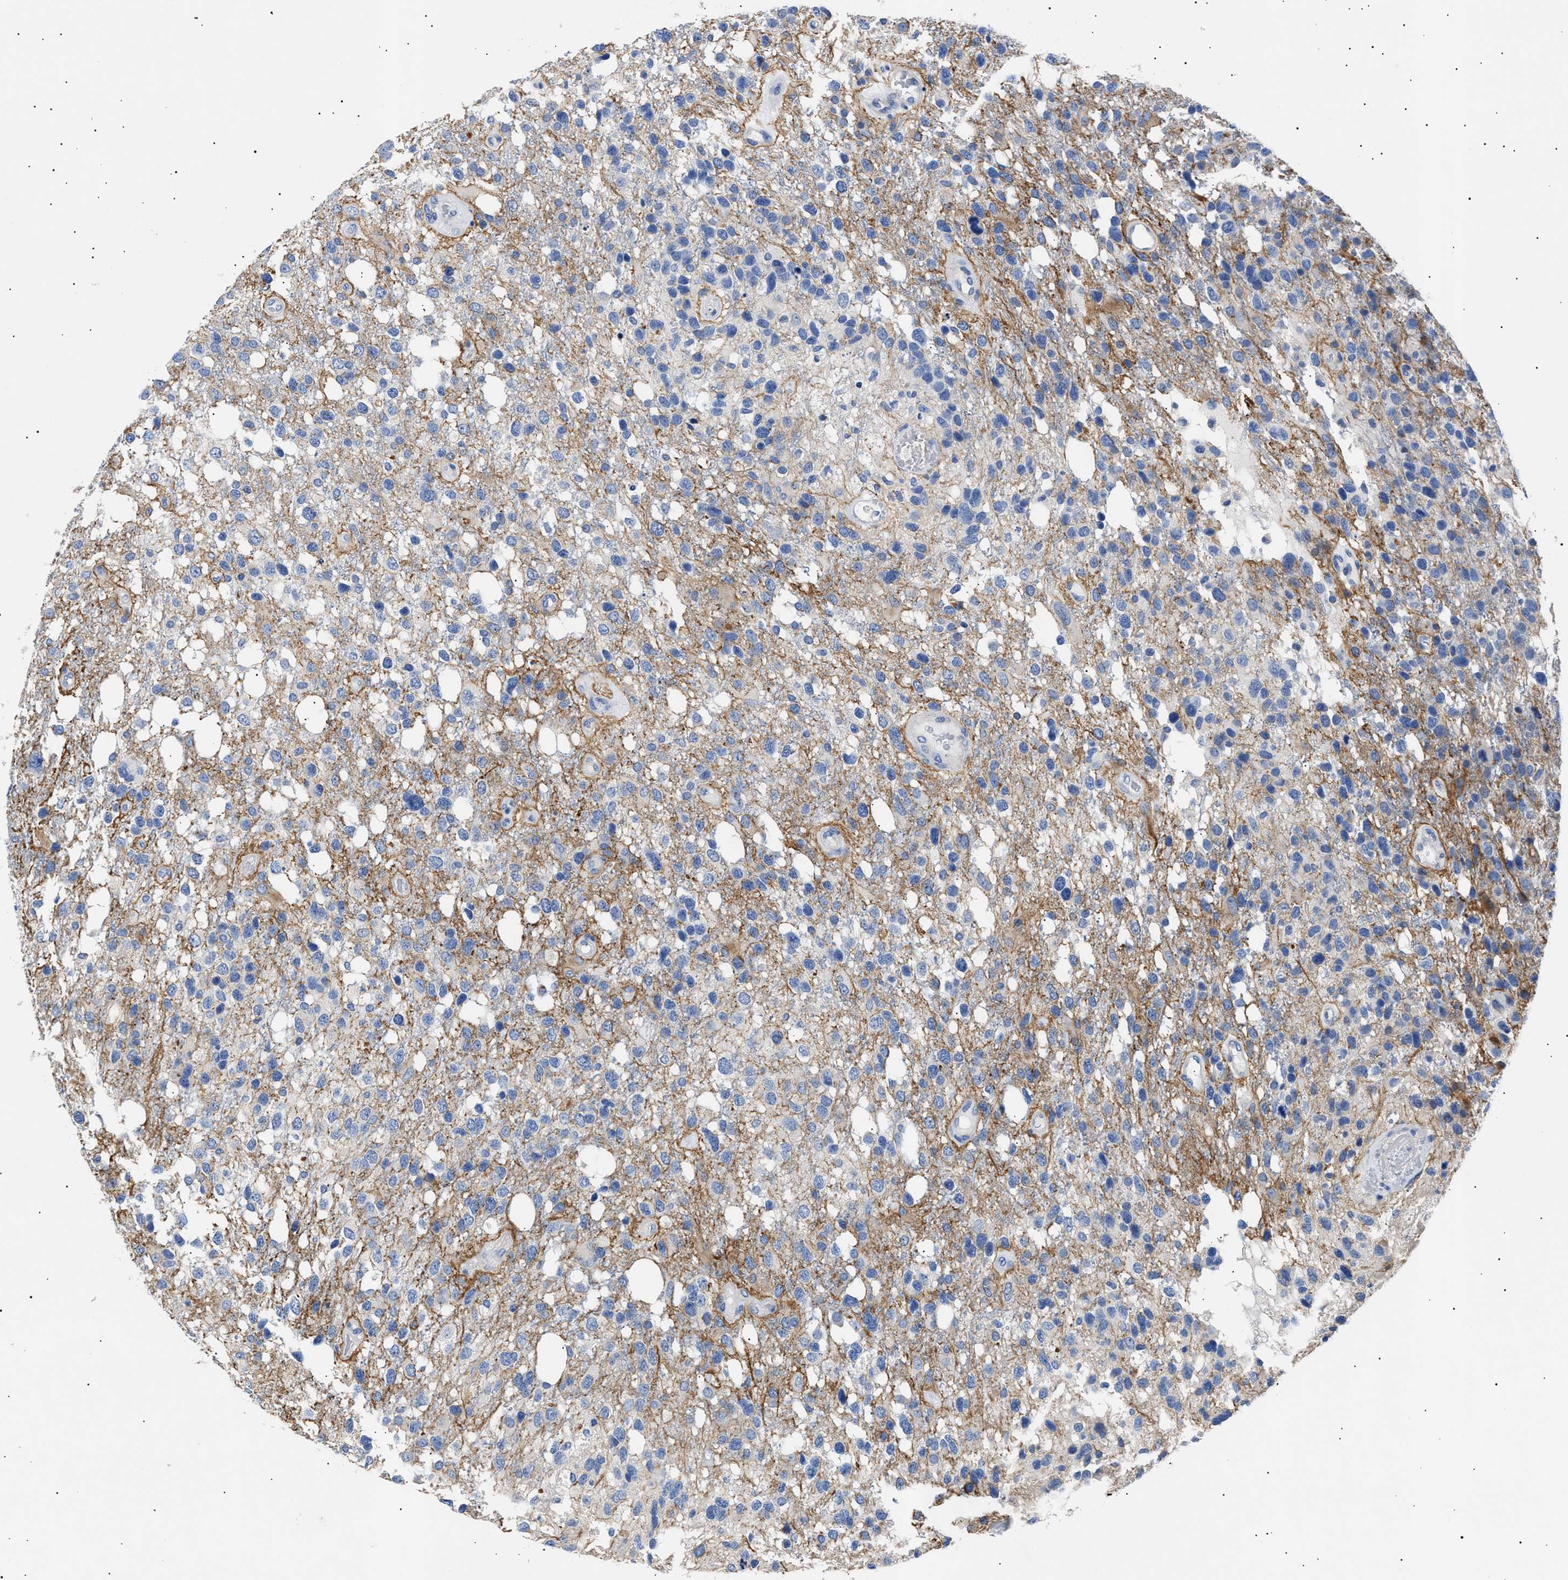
{"staining": {"intensity": "negative", "quantity": "none", "location": "none"}, "tissue": "glioma", "cell_type": "Tumor cells", "image_type": "cancer", "snomed": [{"axis": "morphology", "description": "Glioma, malignant, High grade"}, {"axis": "topography", "description": "Brain"}], "caption": "A histopathology image of human glioma is negative for staining in tumor cells.", "gene": "HEMGN", "patient": {"sex": "female", "age": 58}}